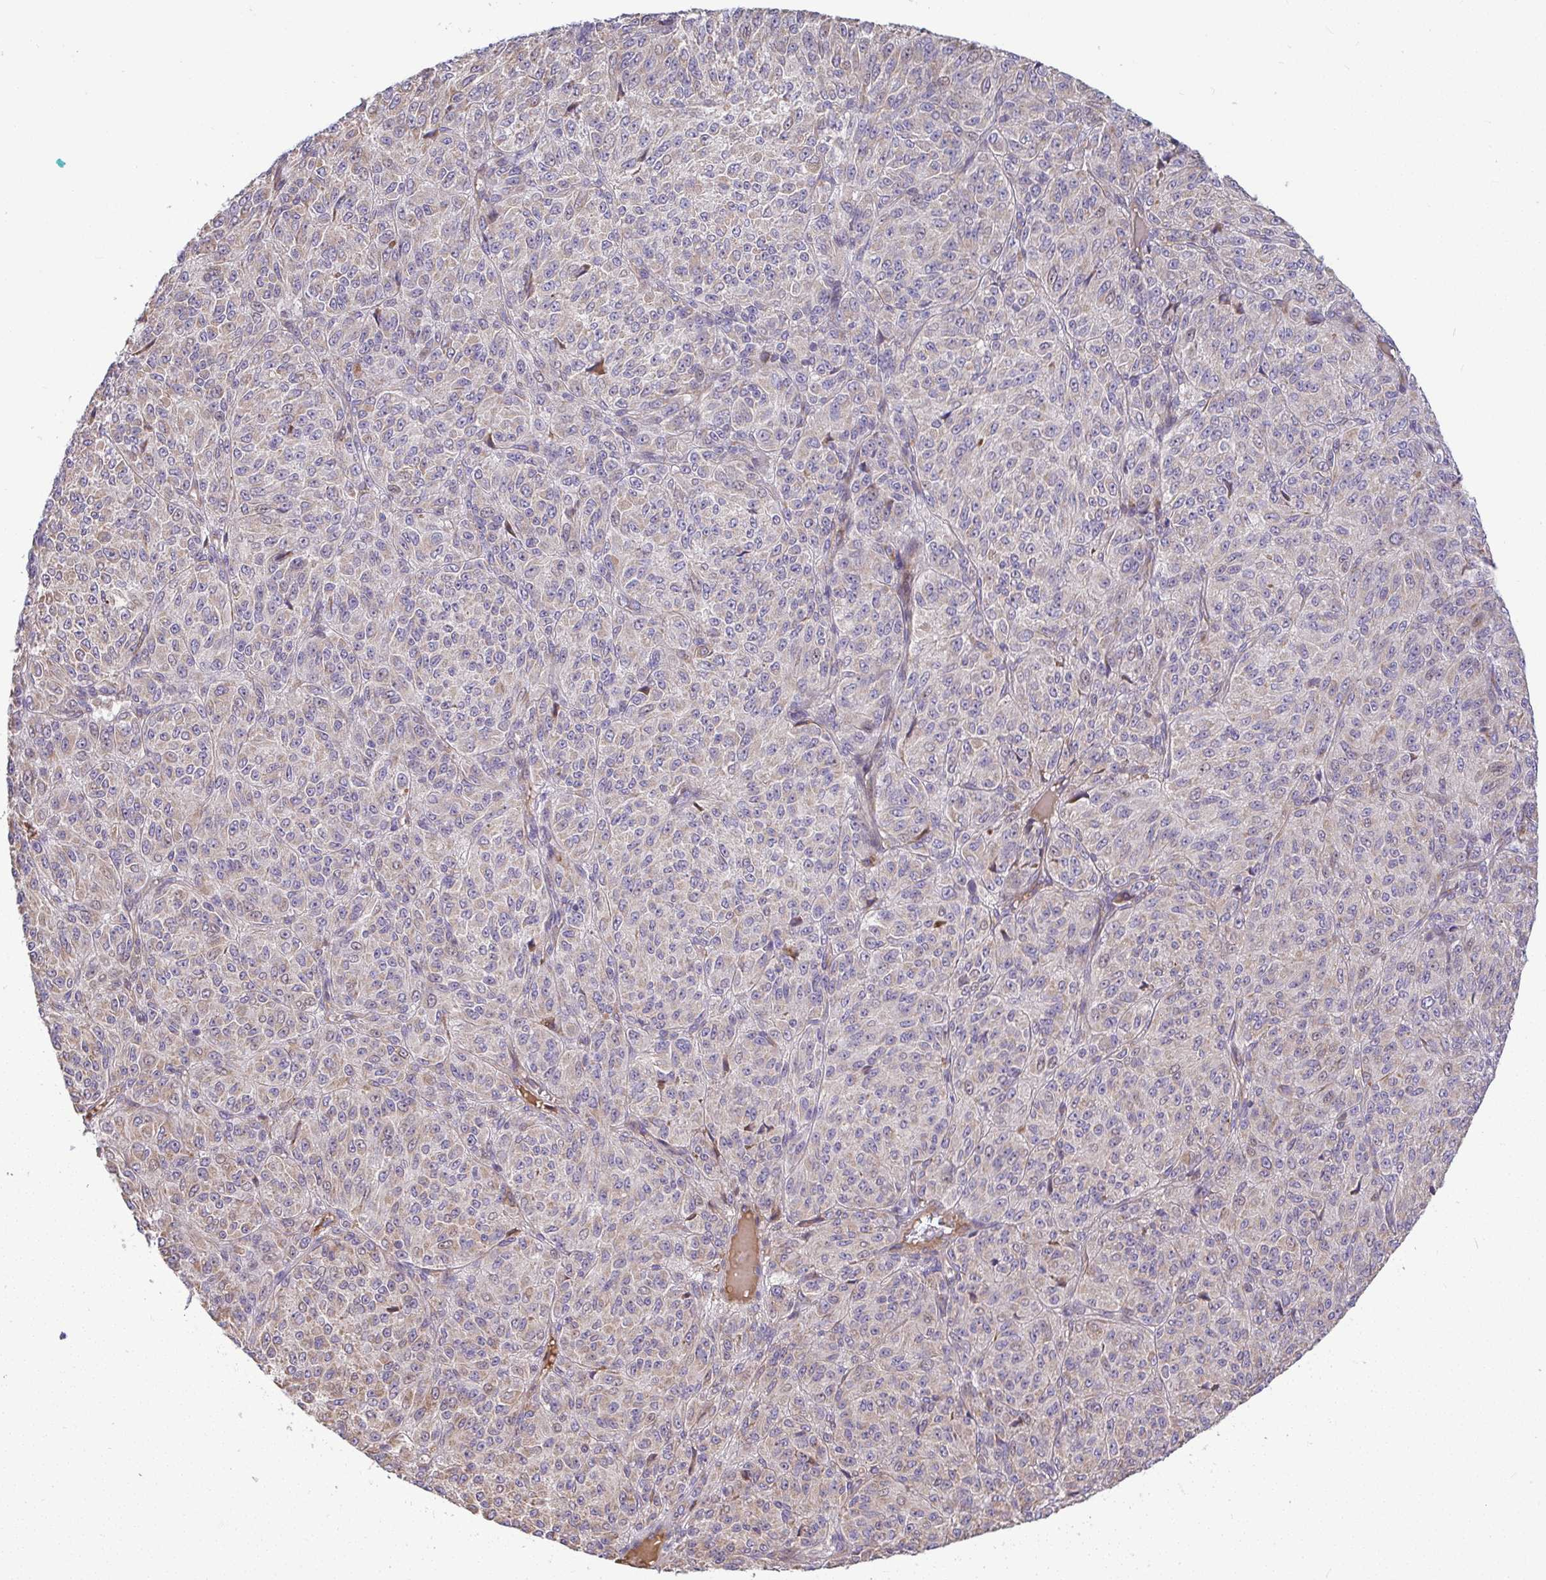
{"staining": {"intensity": "negative", "quantity": "none", "location": "none"}, "tissue": "melanoma", "cell_type": "Tumor cells", "image_type": "cancer", "snomed": [{"axis": "morphology", "description": "Malignant melanoma, Metastatic site"}, {"axis": "topography", "description": "Brain"}], "caption": "Tumor cells are negative for protein expression in human malignant melanoma (metastatic site).", "gene": "GRID2", "patient": {"sex": "female", "age": 56}}